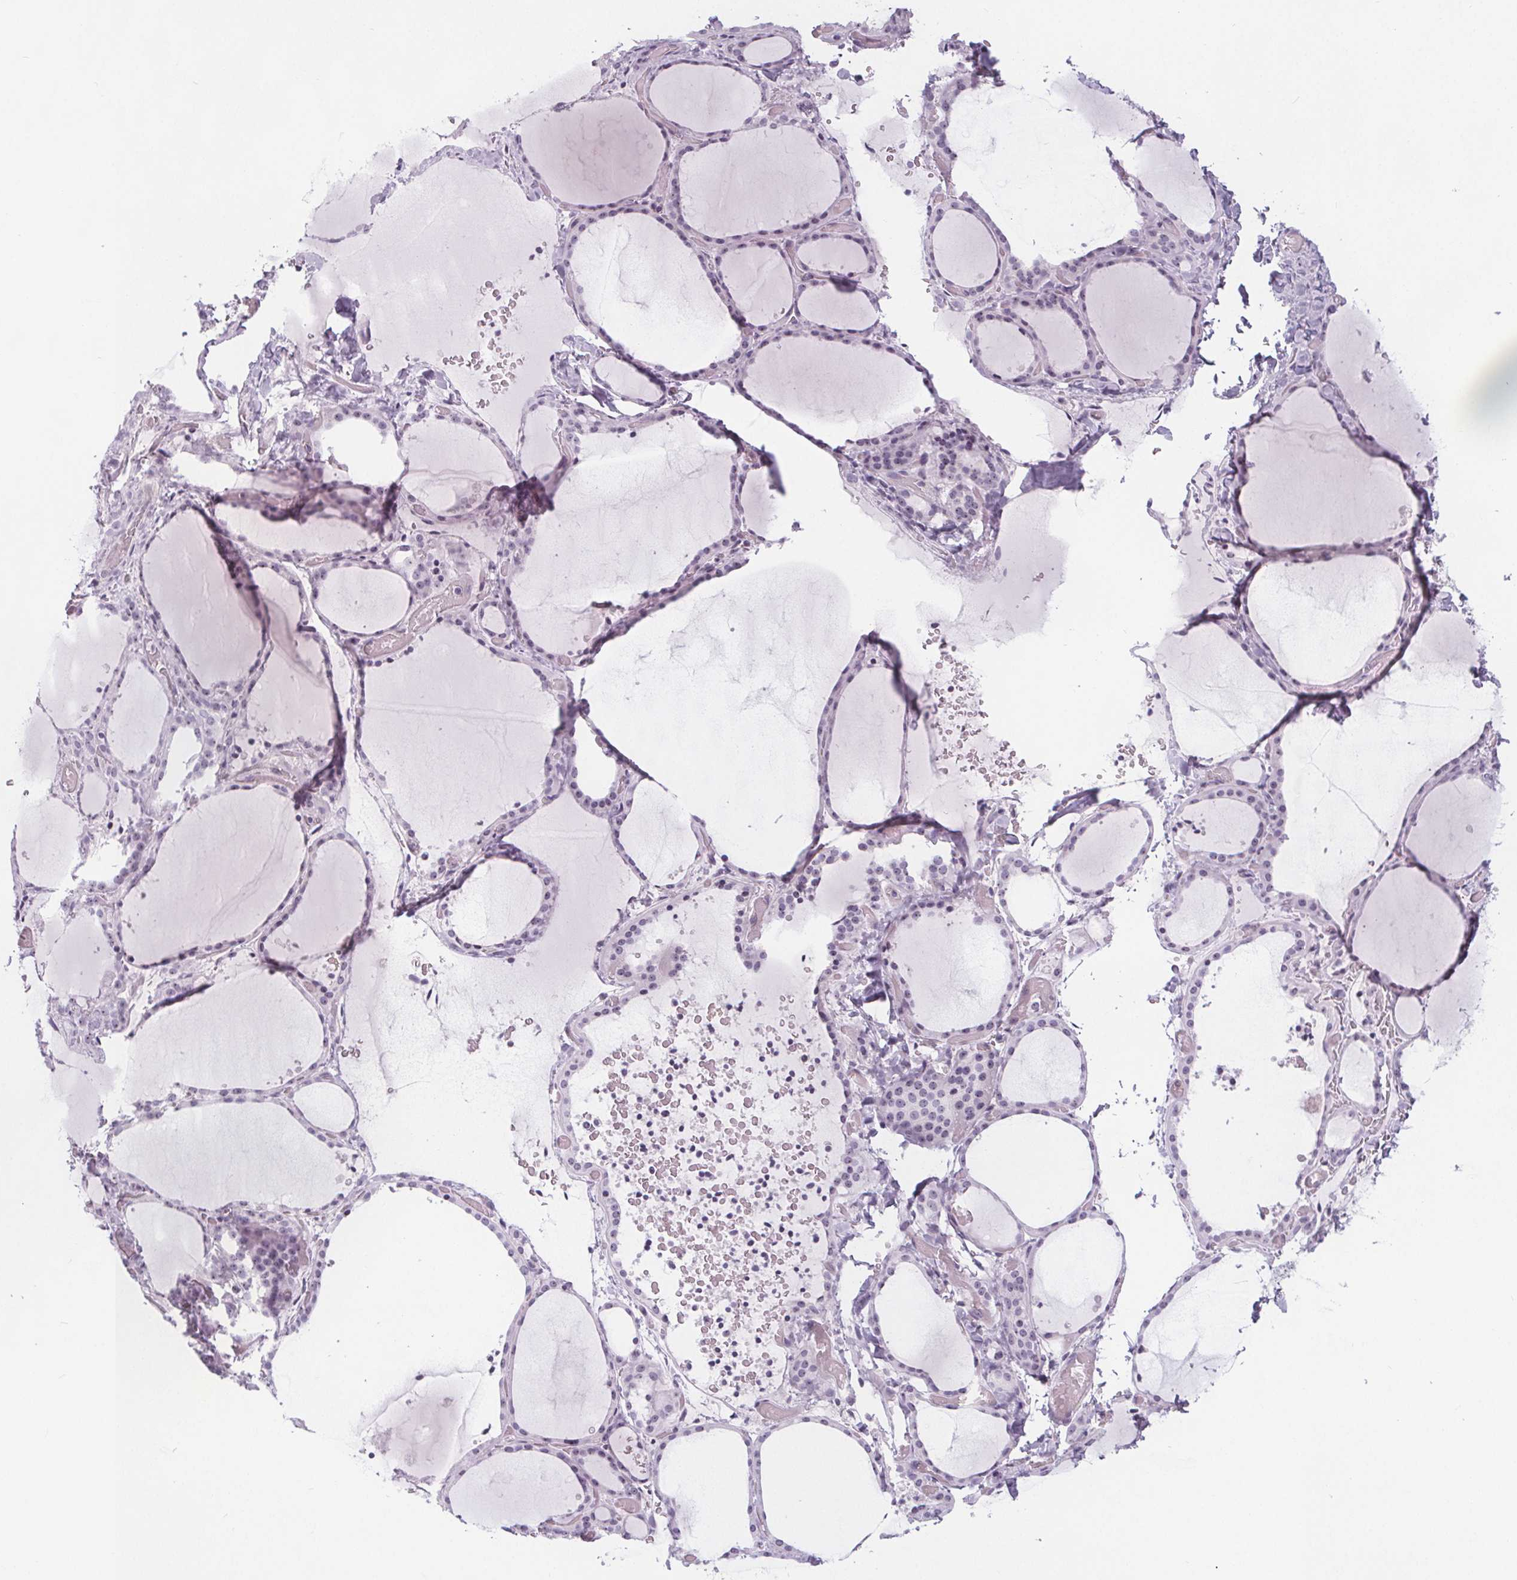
{"staining": {"intensity": "negative", "quantity": "none", "location": "none"}, "tissue": "thyroid gland", "cell_type": "Glandular cells", "image_type": "normal", "snomed": [{"axis": "morphology", "description": "Normal tissue, NOS"}, {"axis": "topography", "description": "Thyroid gland"}], "caption": "Normal thyroid gland was stained to show a protein in brown. There is no significant positivity in glandular cells. Nuclei are stained in blue.", "gene": "NOLC1", "patient": {"sex": "female", "age": 36}}